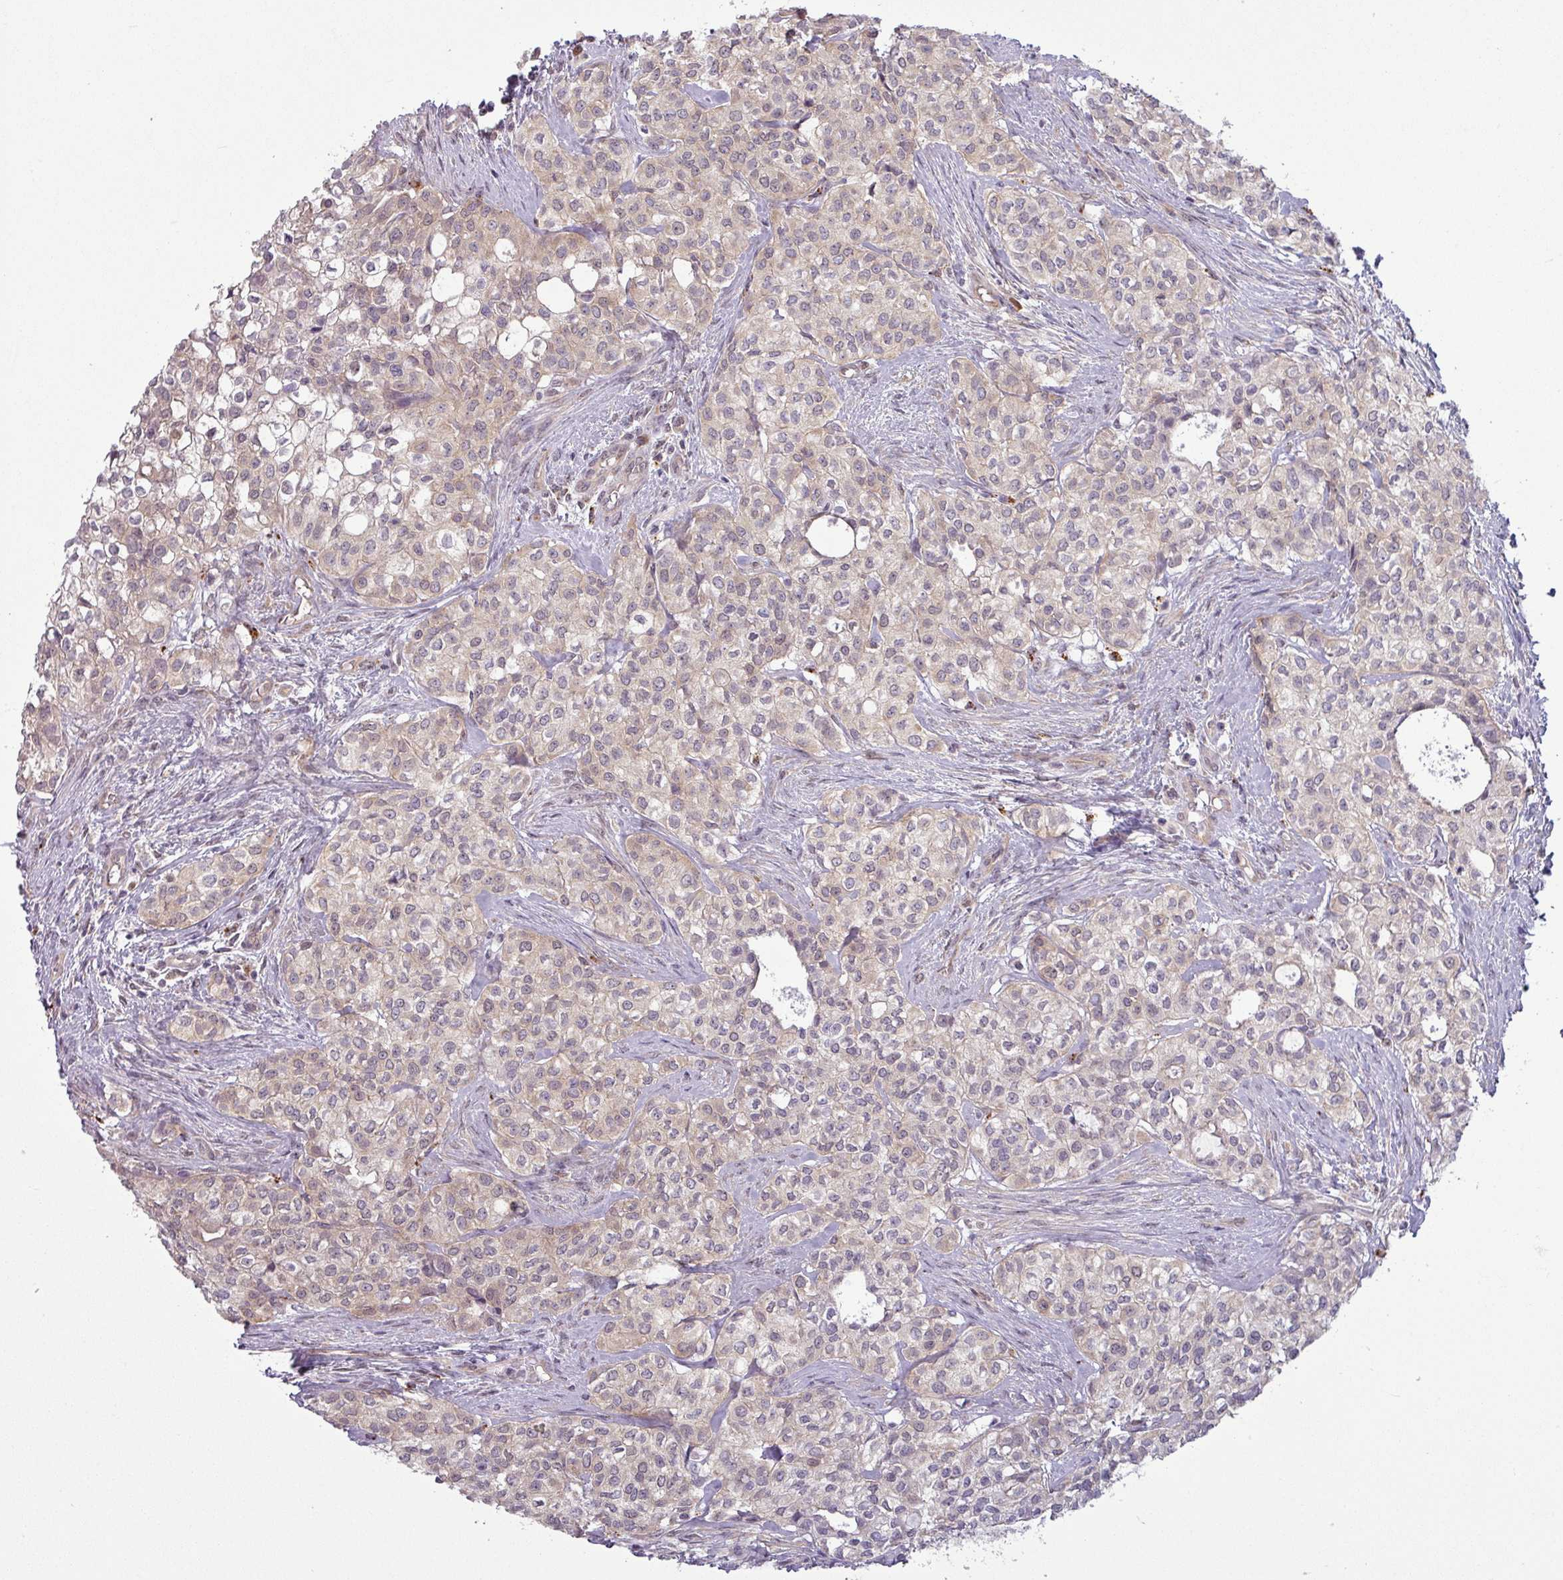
{"staining": {"intensity": "weak", "quantity": "25%-75%", "location": "cytoplasmic/membranous,nuclear"}, "tissue": "head and neck cancer", "cell_type": "Tumor cells", "image_type": "cancer", "snomed": [{"axis": "morphology", "description": "Adenocarcinoma, NOS"}, {"axis": "topography", "description": "Head-Neck"}], "caption": "IHC (DAB) staining of adenocarcinoma (head and neck) shows weak cytoplasmic/membranous and nuclear protein expression in approximately 25%-75% of tumor cells.", "gene": "CCDC144A", "patient": {"sex": "male", "age": 81}}